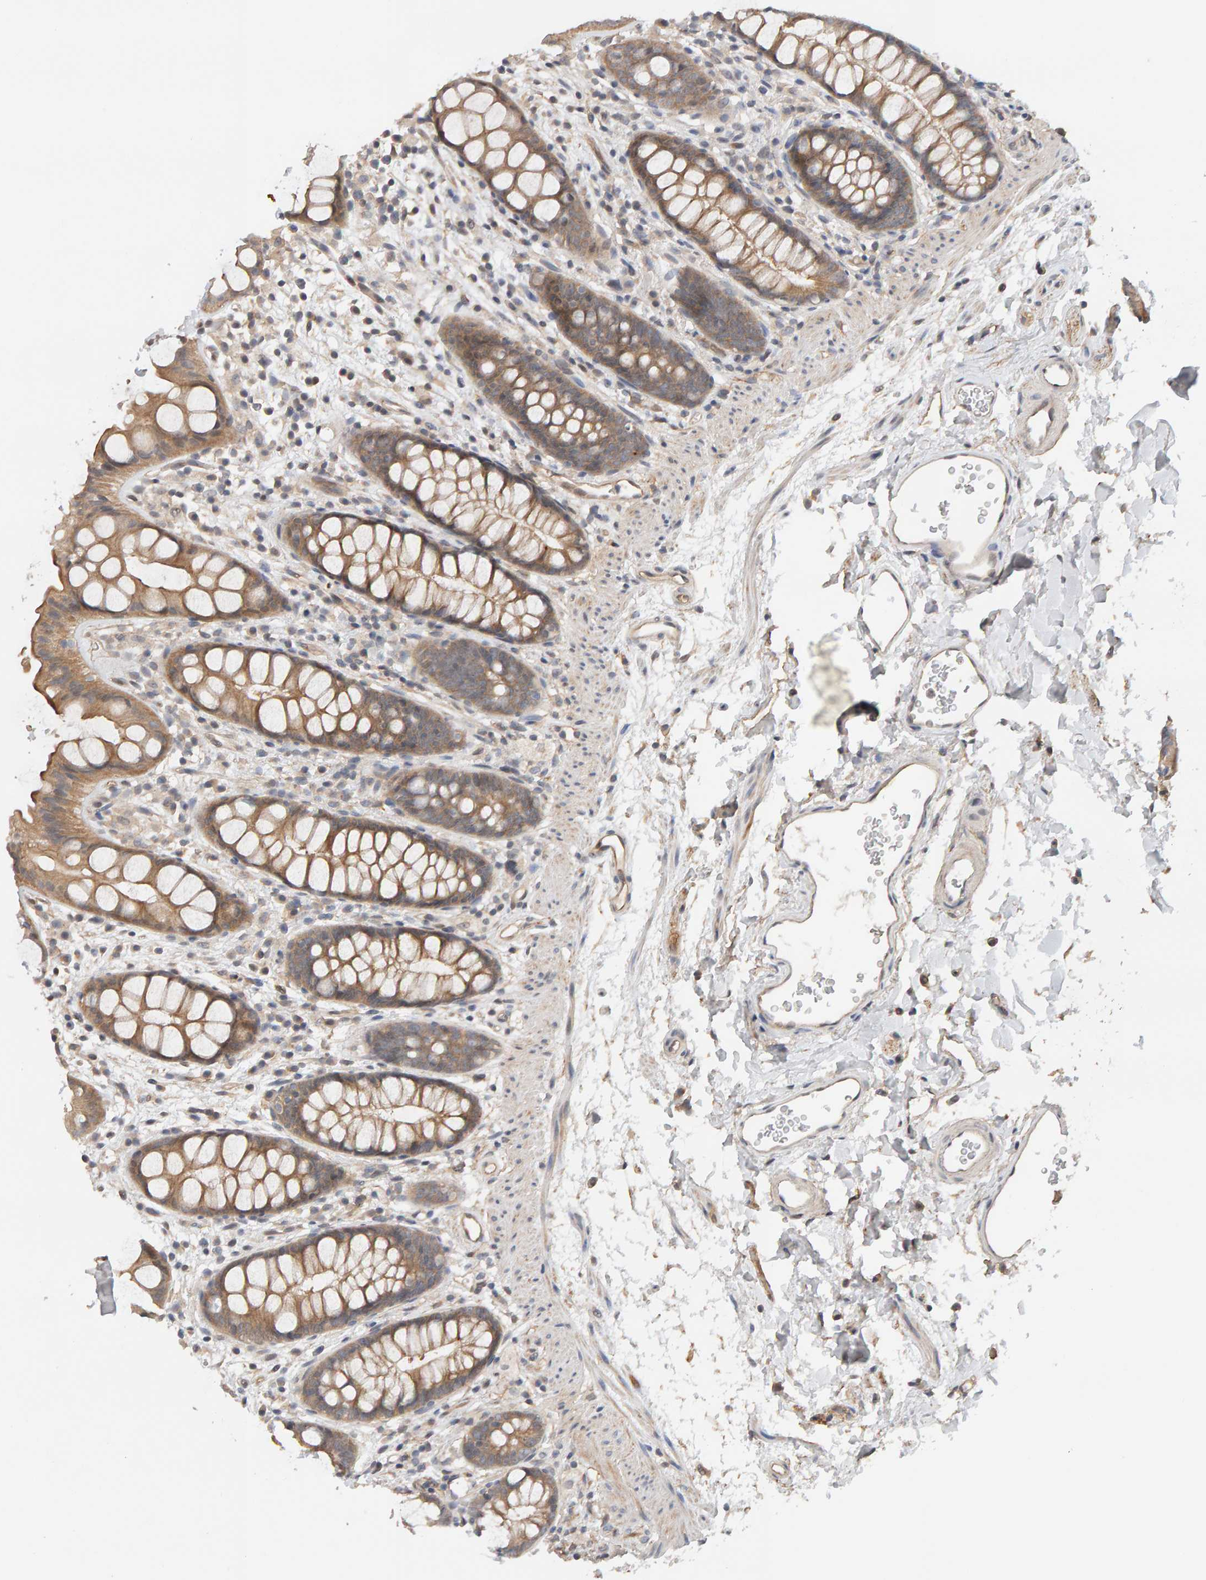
{"staining": {"intensity": "weak", "quantity": ">75%", "location": "cytoplasmic/membranous"}, "tissue": "rectum", "cell_type": "Glandular cells", "image_type": "normal", "snomed": [{"axis": "morphology", "description": "Normal tissue, NOS"}, {"axis": "topography", "description": "Rectum"}], "caption": "IHC histopathology image of normal rectum: human rectum stained using immunohistochemistry (IHC) reveals low levels of weak protein expression localized specifically in the cytoplasmic/membranous of glandular cells, appearing as a cytoplasmic/membranous brown color.", "gene": "PPP1R16A", "patient": {"sex": "female", "age": 65}}